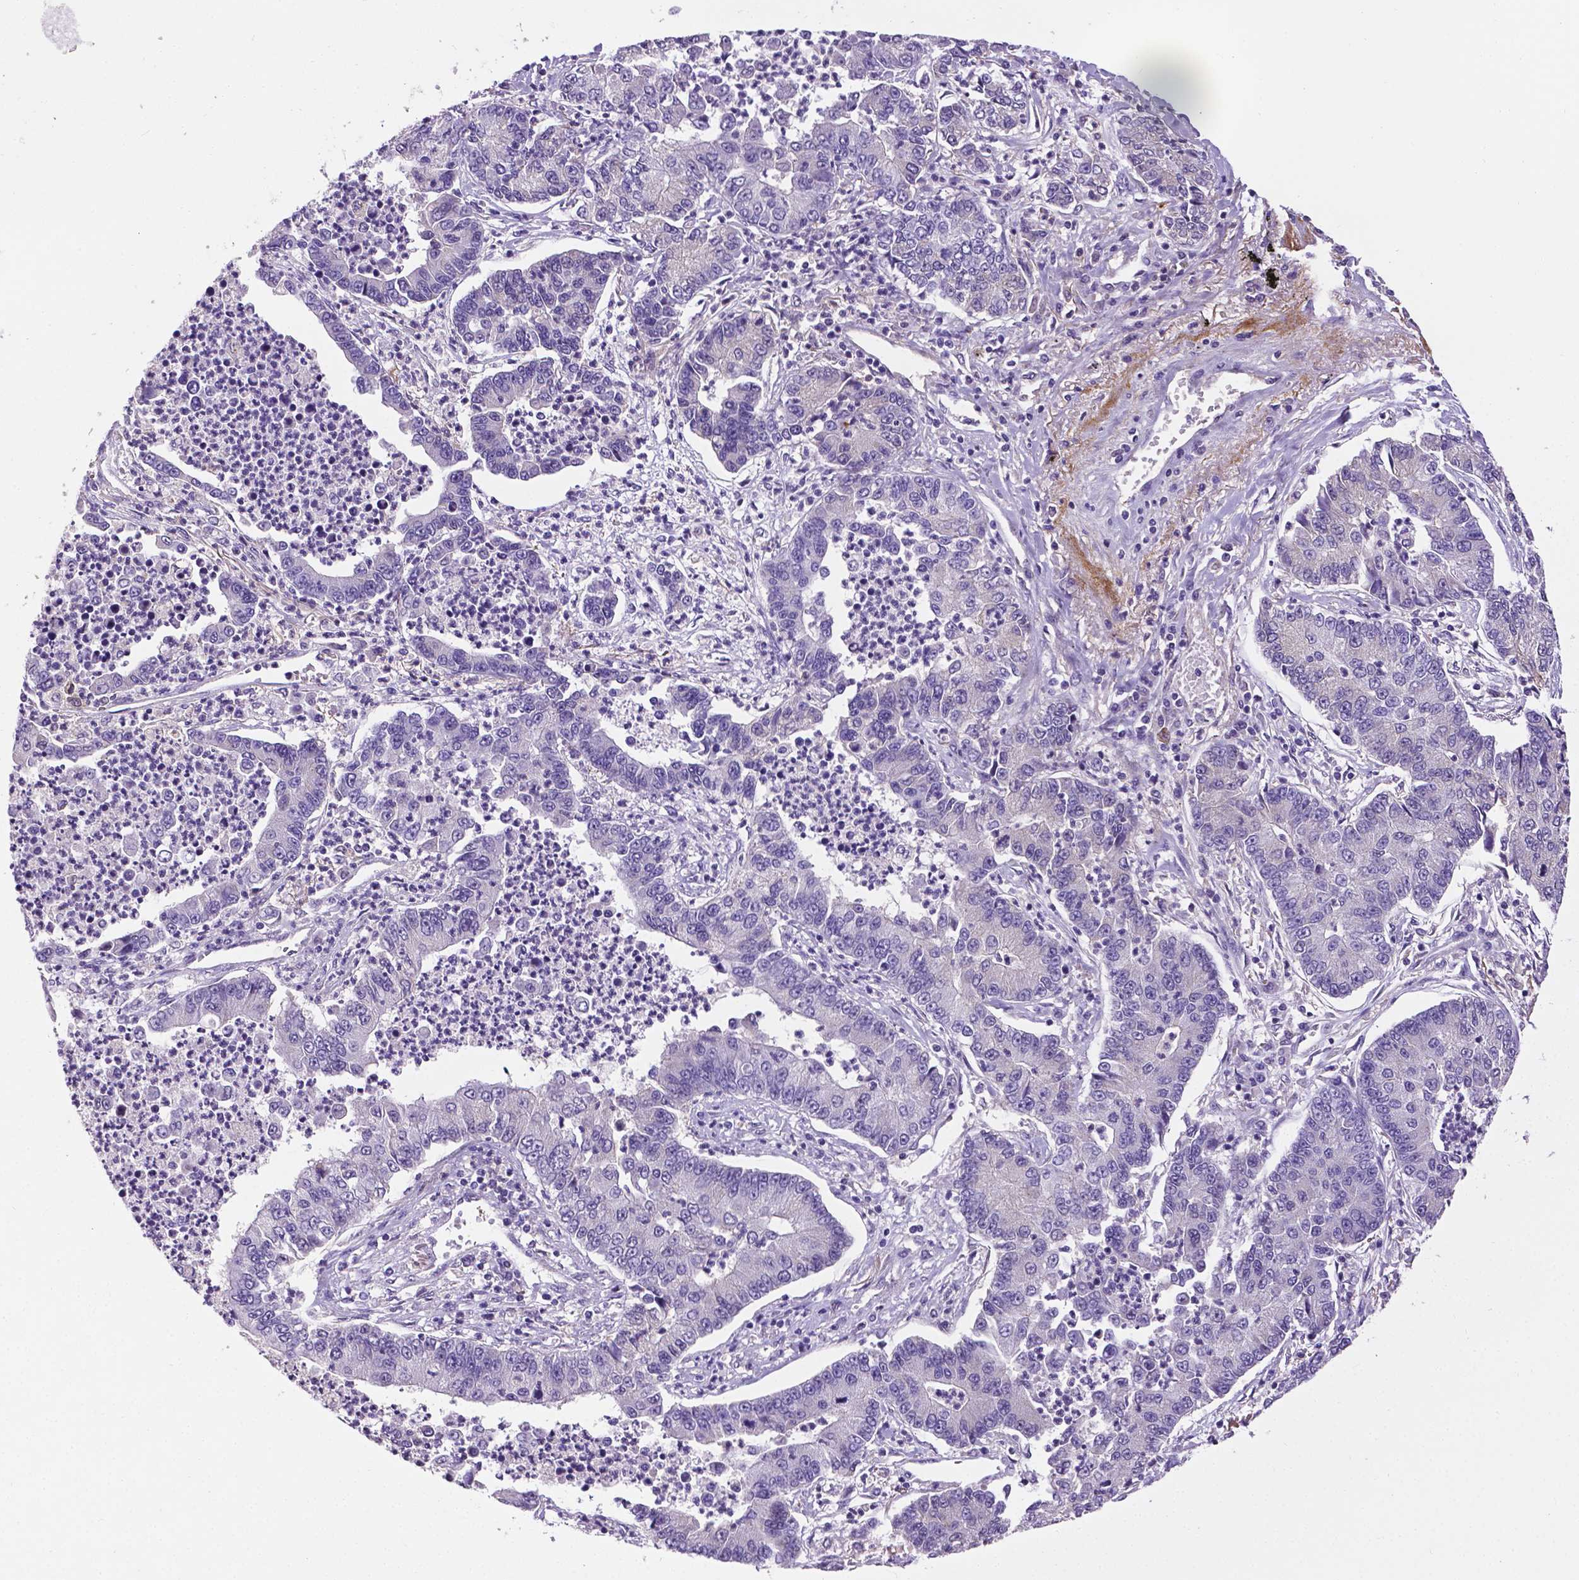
{"staining": {"intensity": "negative", "quantity": "none", "location": "none"}, "tissue": "lung cancer", "cell_type": "Tumor cells", "image_type": "cancer", "snomed": [{"axis": "morphology", "description": "Adenocarcinoma, NOS"}, {"axis": "topography", "description": "Lung"}], "caption": "Lung adenocarcinoma stained for a protein using immunohistochemistry (IHC) reveals no positivity tumor cells.", "gene": "APOE", "patient": {"sex": "female", "age": 57}}